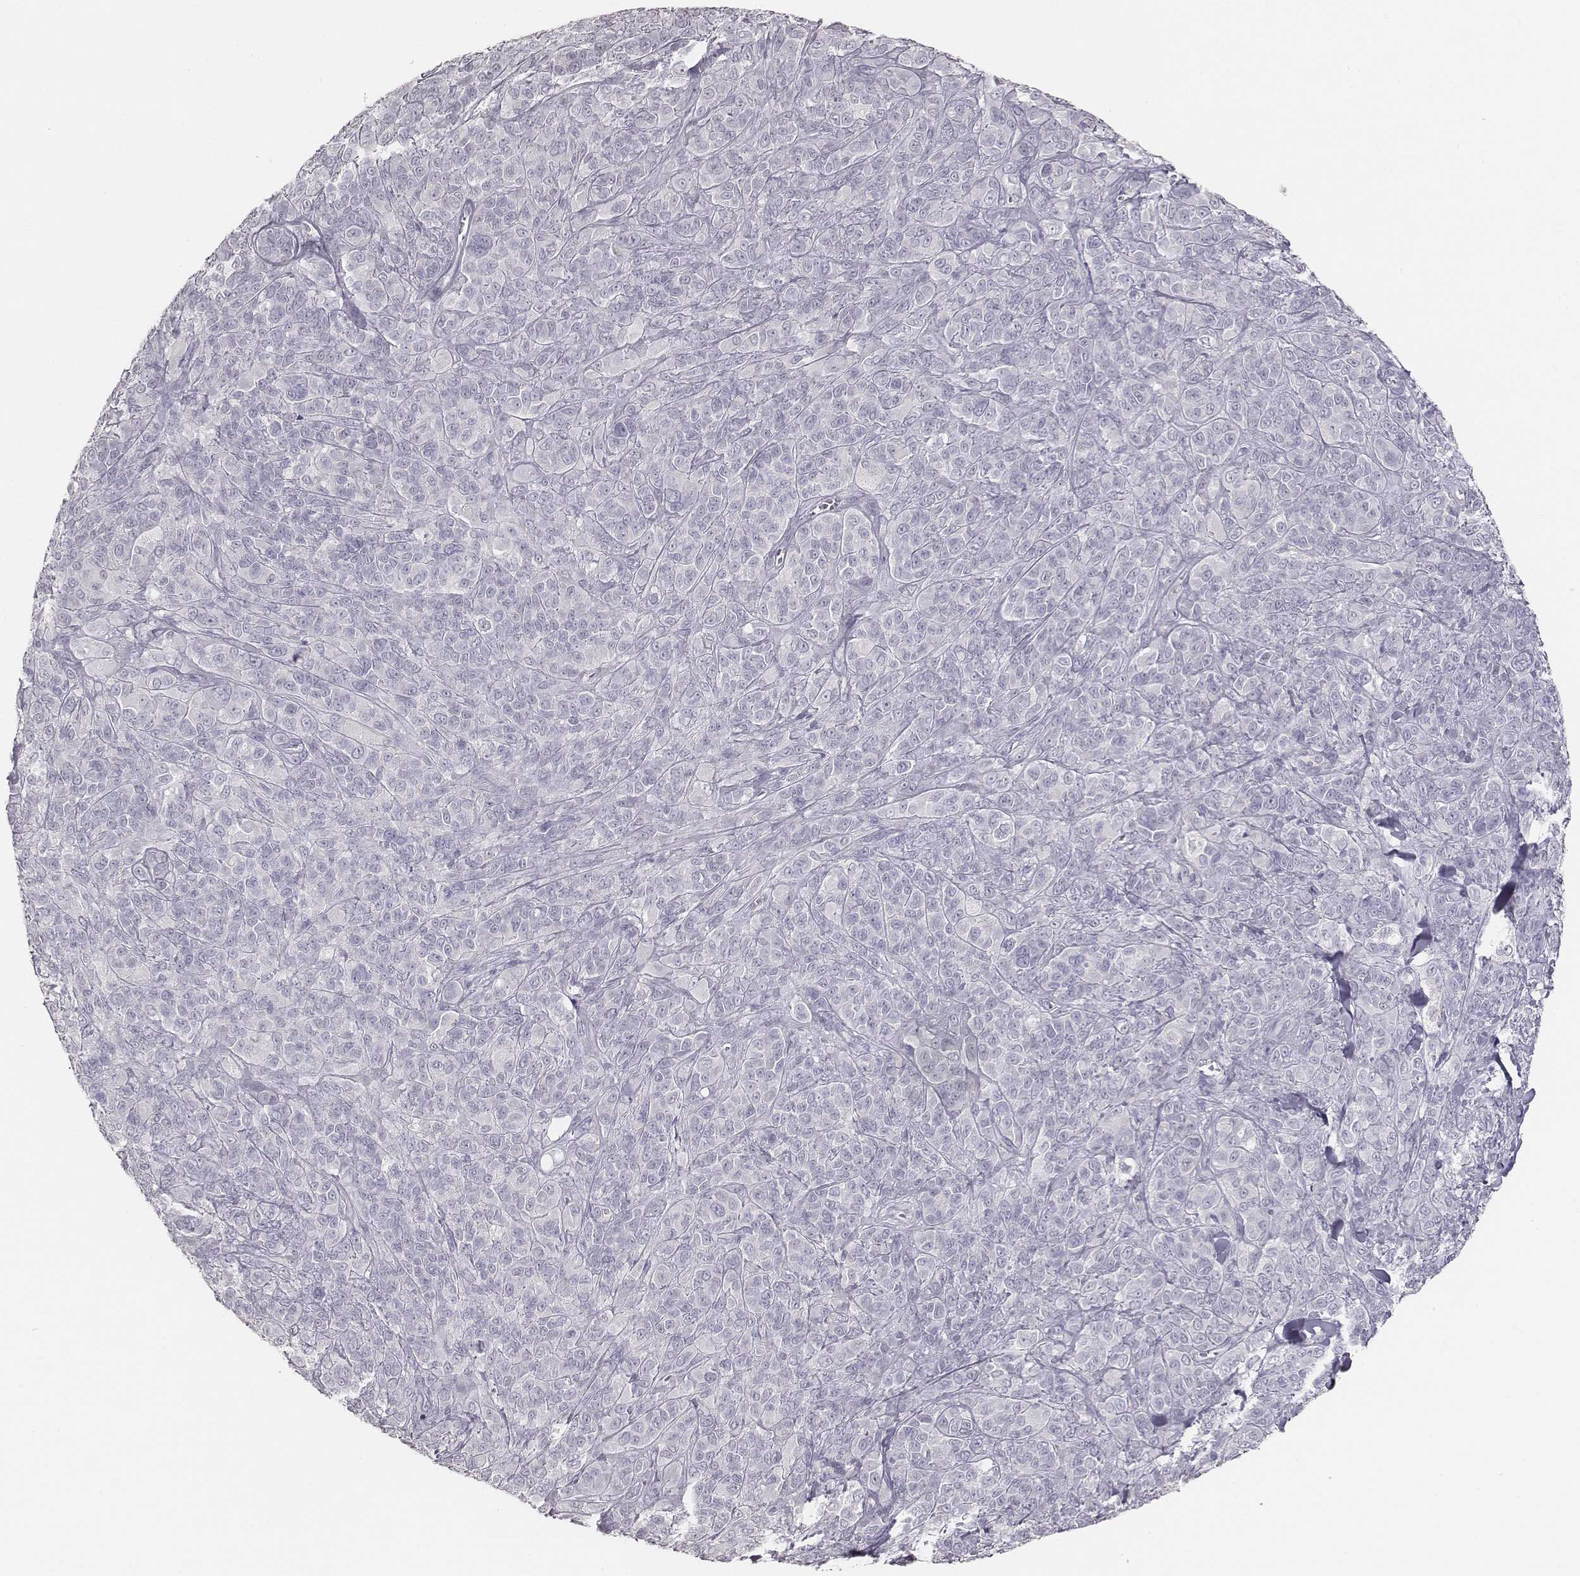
{"staining": {"intensity": "negative", "quantity": "none", "location": "none"}, "tissue": "melanoma", "cell_type": "Tumor cells", "image_type": "cancer", "snomed": [{"axis": "morphology", "description": "Malignant melanoma, NOS"}, {"axis": "topography", "description": "Skin"}], "caption": "Immunohistochemical staining of malignant melanoma exhibits no significant expression in tumor cells. (Immunohistochemistry (ihc), brightfield microscopy, high magnification).", "gene": "MYH6", "patient": {"sex": "female", "age": 87}}